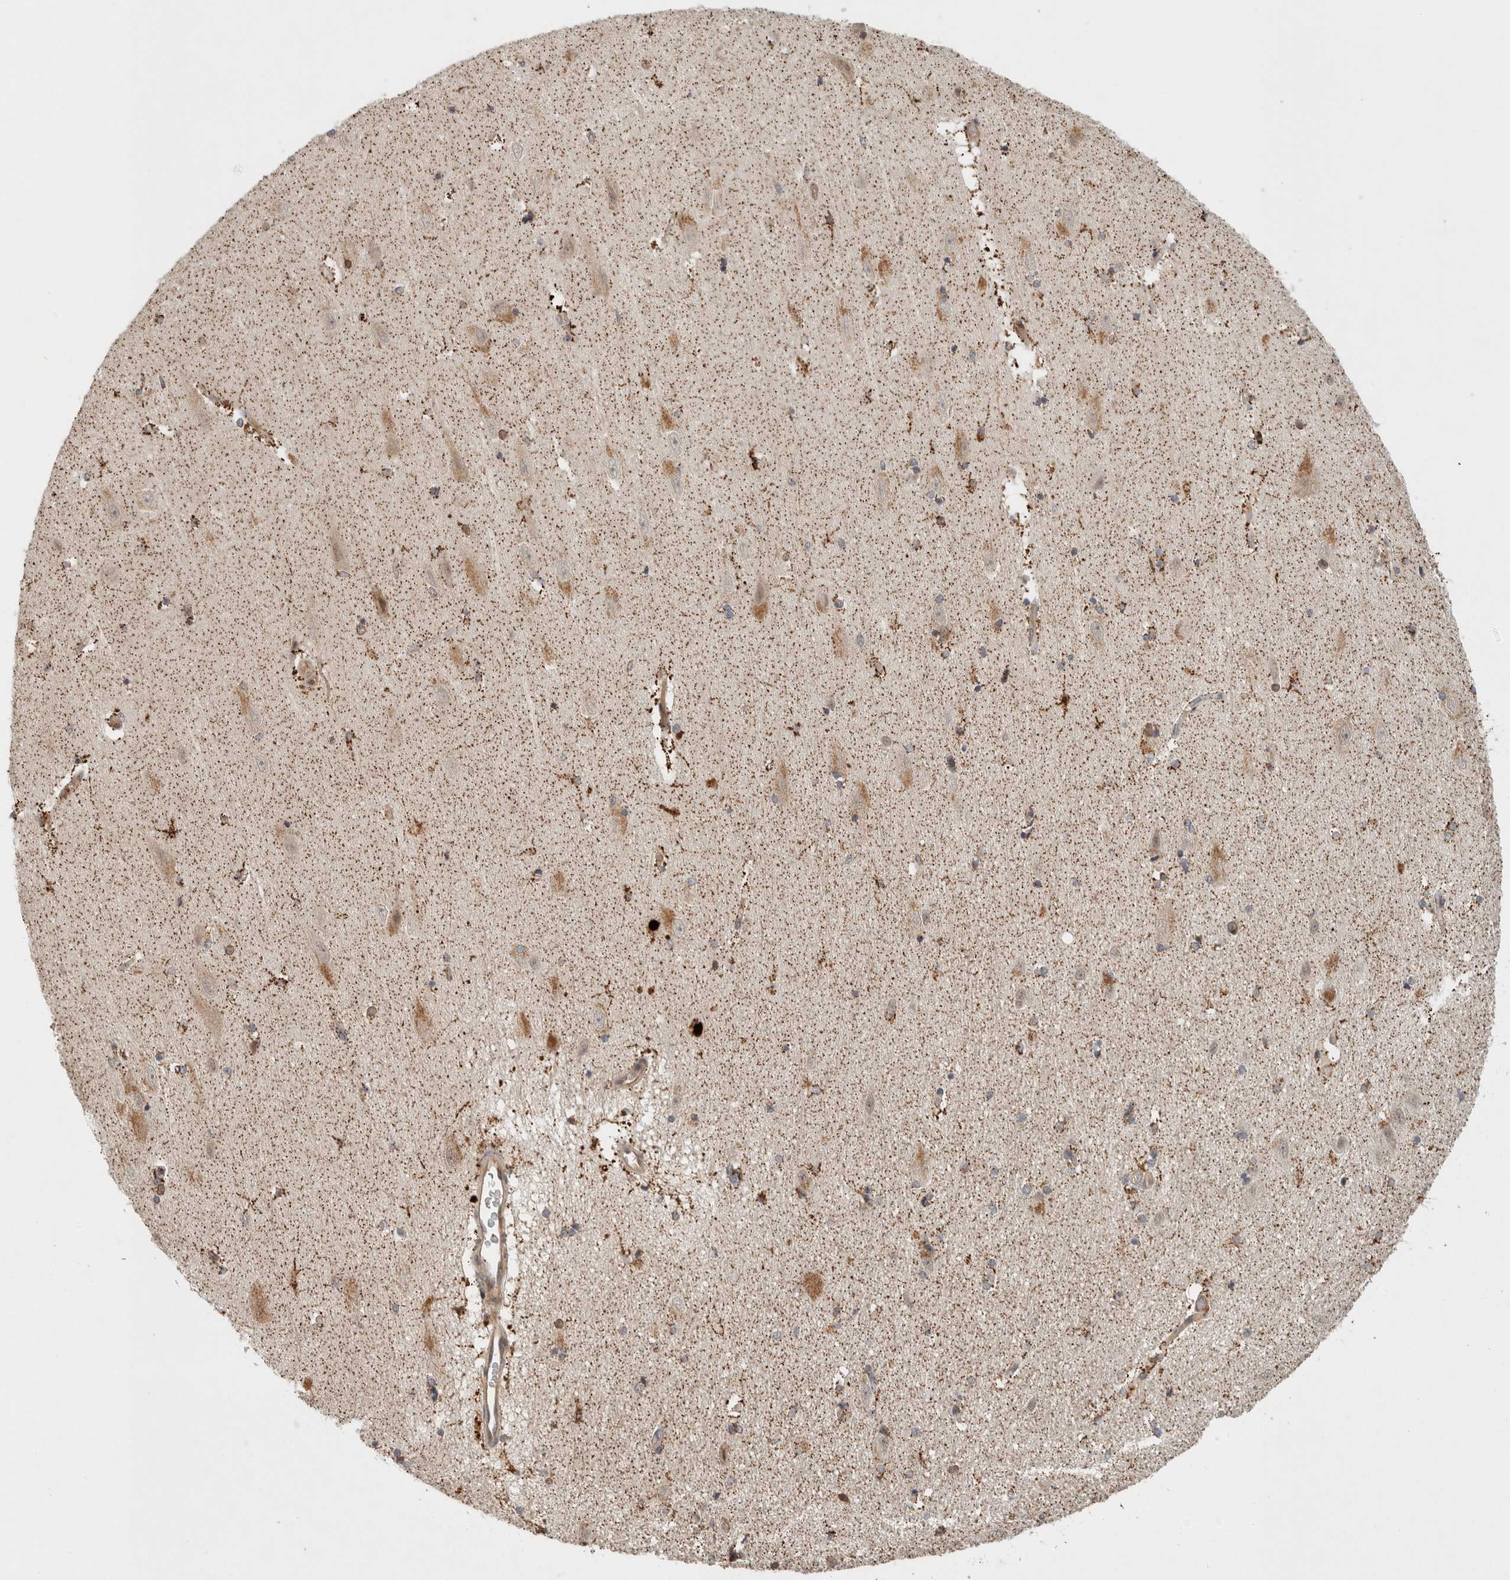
{"staining": {"intensity": "strong", "quantity": "25%-75%", "location": "cytoplasmic/membranous"}, "tissue": "hippocampus", "cell_type": "Glial cells", "image_type": "normal", "snomed": [{"axis": "morphology", "description": "Normal tissue, NOS"}, {"axis": "topography", "description": "Hippocampus"}], "caption": "This is an image of immunohistochemistry (IHC) staining of unremarkable hippocampus, which shows strong positivity in the cytoplasmic/membranous of glial cells.", "gene": "CAAP1", "patient": {"sex": "female", "age": 54}}